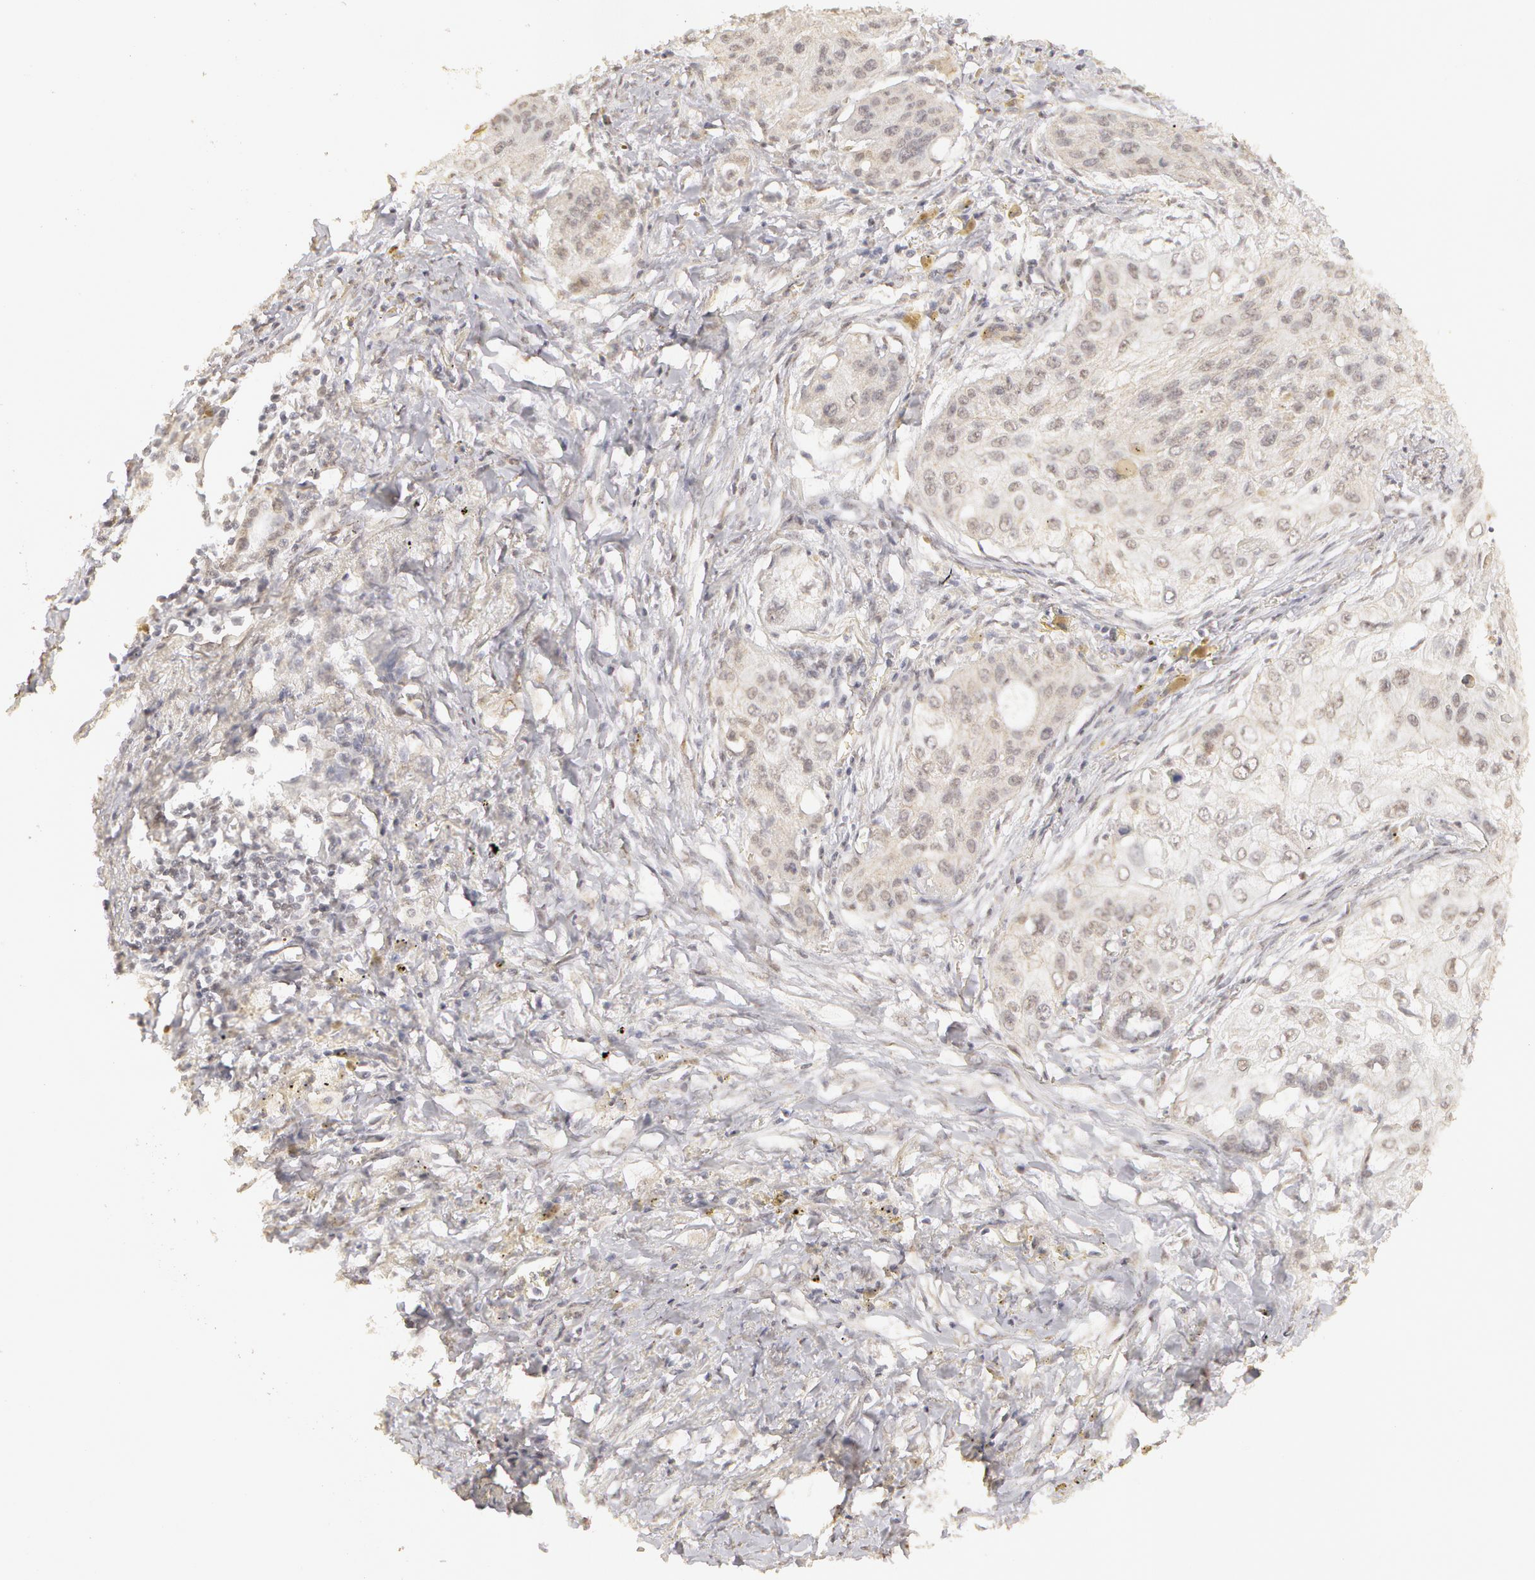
{"staining": {"intensity": "weak", "quantity": ">75%", "location": "cytoplasmic/membranous"}, "tissue": "lung cancer", "cell_type": "Tumor cells", "image_type": "cancer", "snomed": [{"axis": "morphology", "description": "Squamous cell carcinoma, NOS"}, {"axis": "topography", "description": "Lung"}], "caption": "The image reveals staining of lung squamous cell carcinoma, revealing weak cytoplasmic/membranous protein staining (brown color) within tumor cells.", "gene": "ADAM10", "patient": {"sex": "male", "age": 71}}